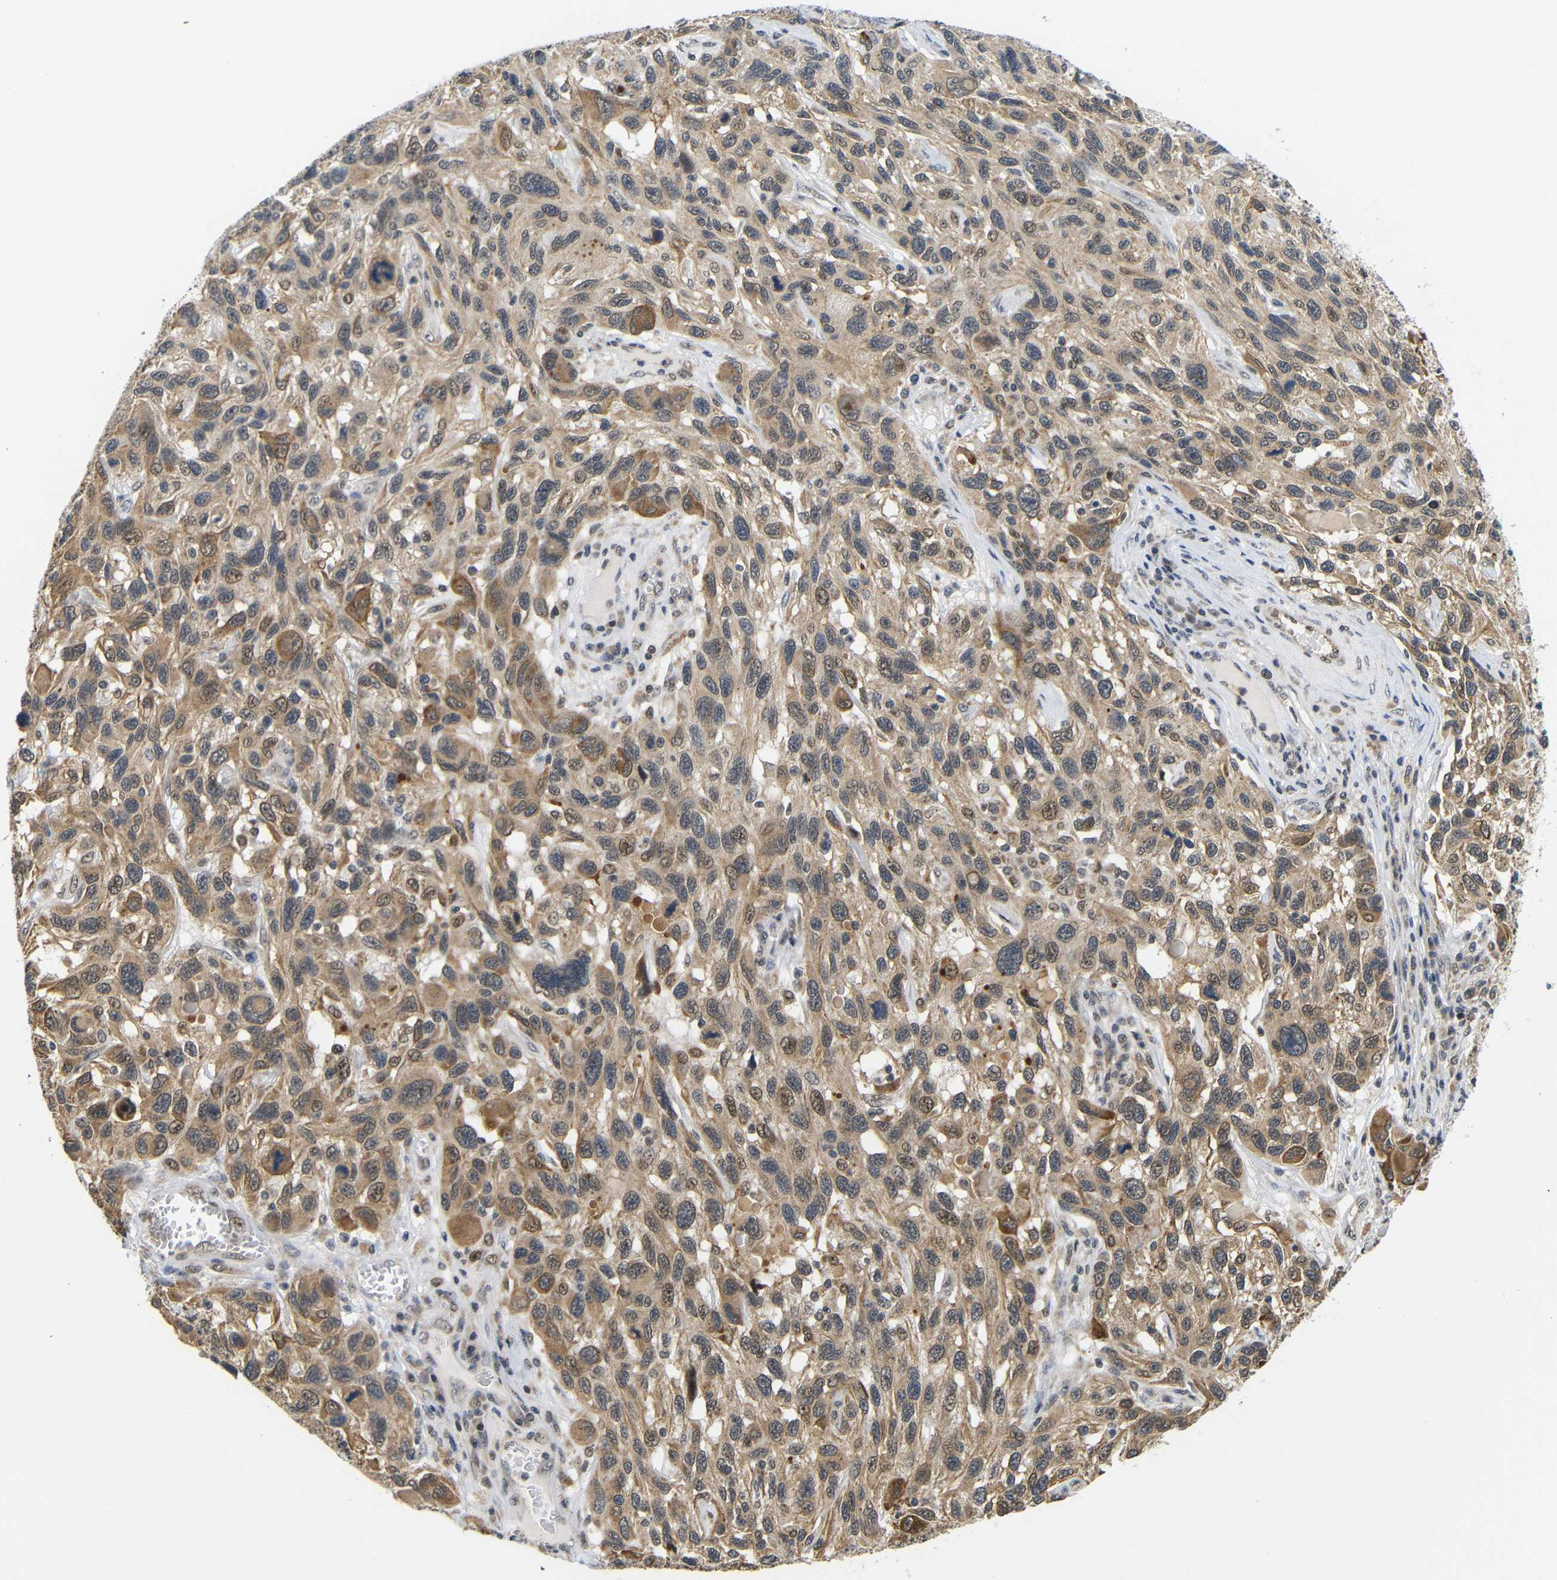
{"staining": {"intensity": "moderate", "quantity": ">75%", "location": "cytoplasmic/membranous,nuclear"}, "tissue": "melanoma", "cell_type": "Tumor cells", "image_type": "cancer", "snomed": [{"axis": "morphology", "description": "Malignant melanoma, NOS"}, {"axis": "topography", "description": "Skin"}], "caption": "Immunohistochemical staining of melanoma reveals medium levels of moderate cytoplasmic/membranous and nuclear protein expression in approximately >75% of tumor cells.", "gene": "GJA5", "patient": {"sex": "male", "age": 53}}